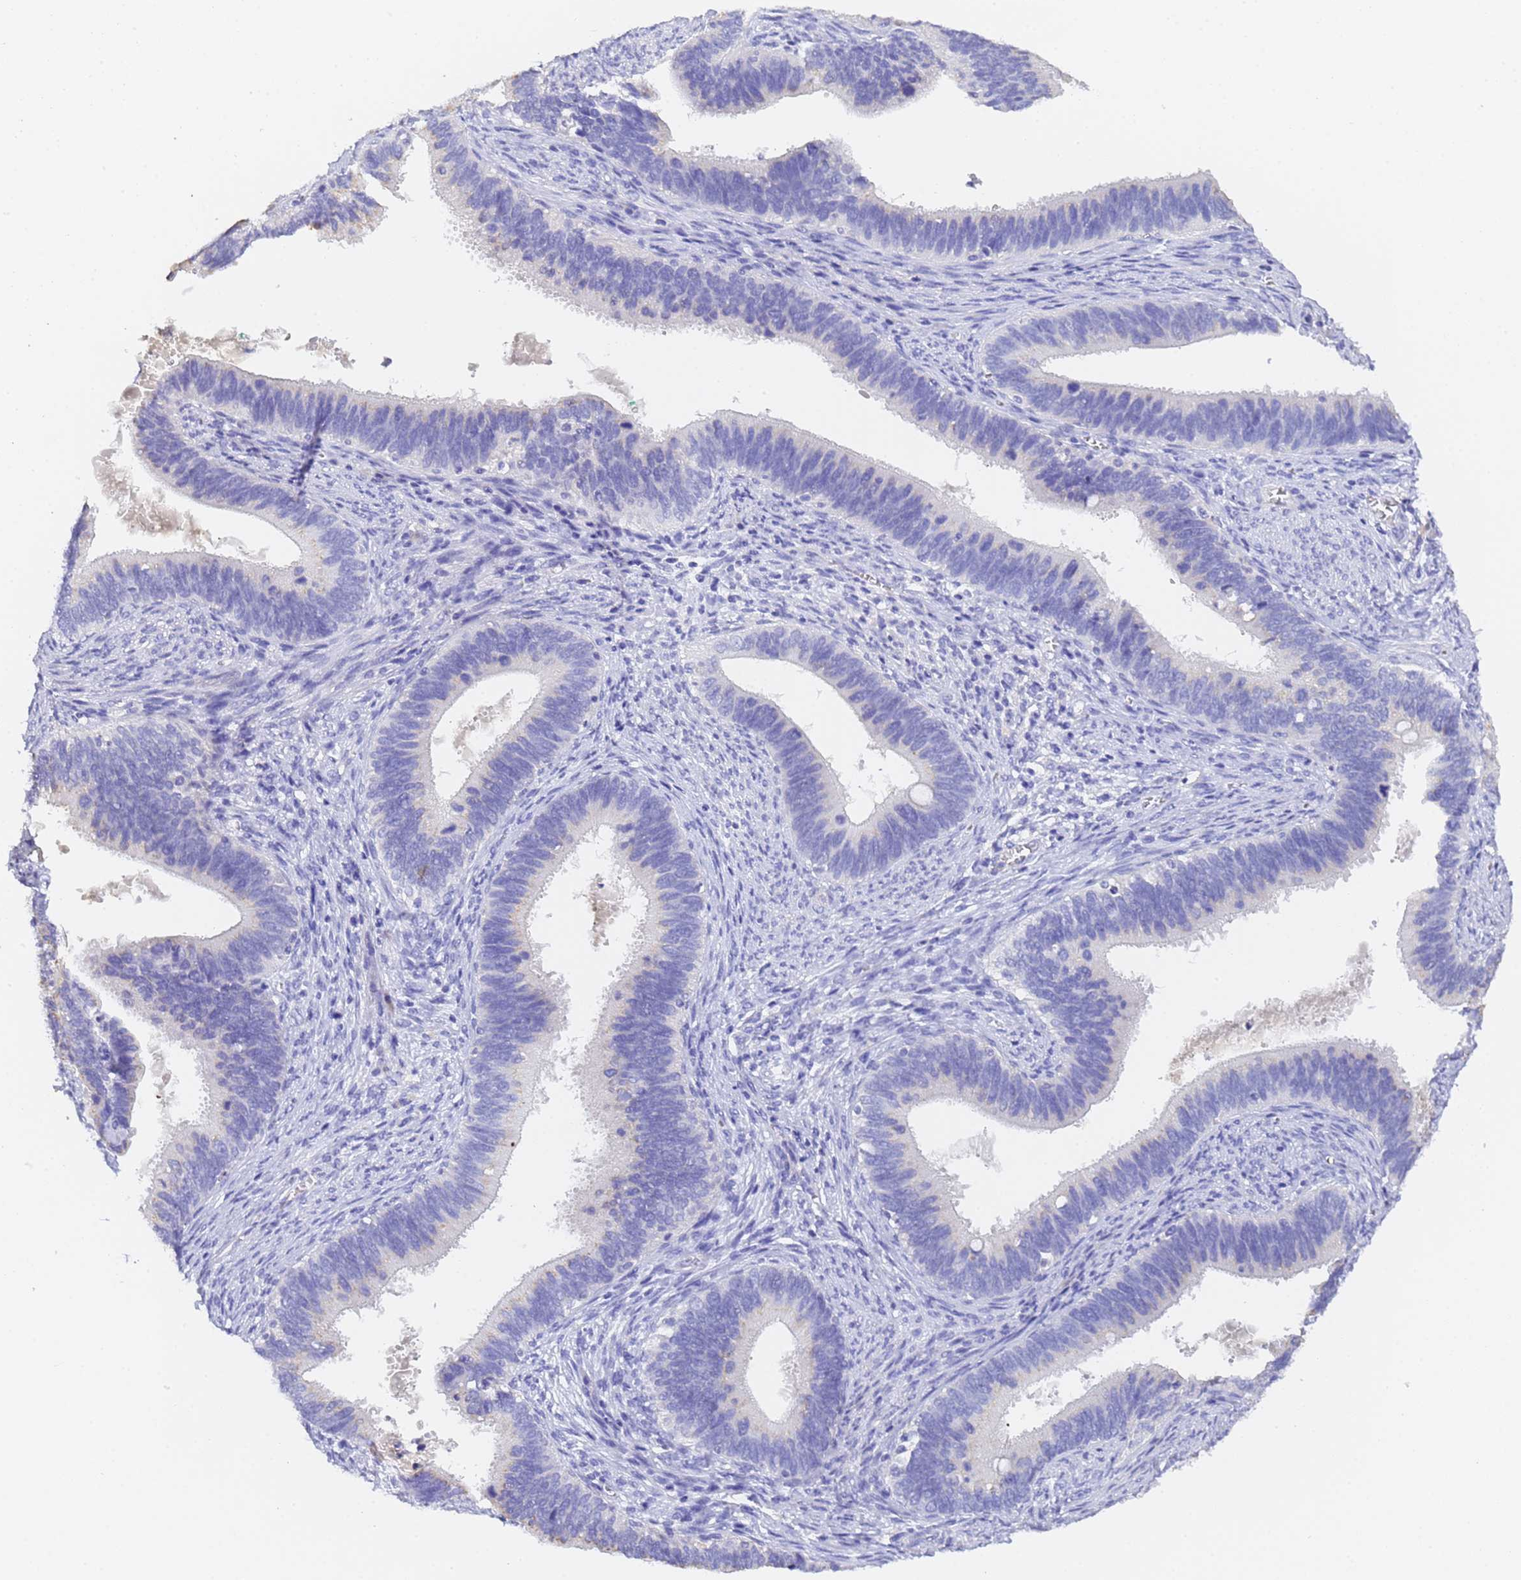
{"staining": {"intensity": "negative", "quantity": "none", "location": "none"}, "tissue": "cervical cancer", "cell_type": "Tumor cells", "image_type": "cancer", "snomed": [{"axis": "morphology", "description": "Adenocarcinoma, NOS"}, {"axis": "topography", "description": "Cervix"}], "caption": "A high-resolution histopathology image shows immunohistochemistry staining of cervical cancer, which demonstrates no significant expression in tumor cells. The staining is performed using DAB (3,3'-diaminobenzidine) brown chromogen with nuclei counter-stained in using hematoxylin.", "gene": "GABRA1", "patient": {"sex": "female", "age": 42}}